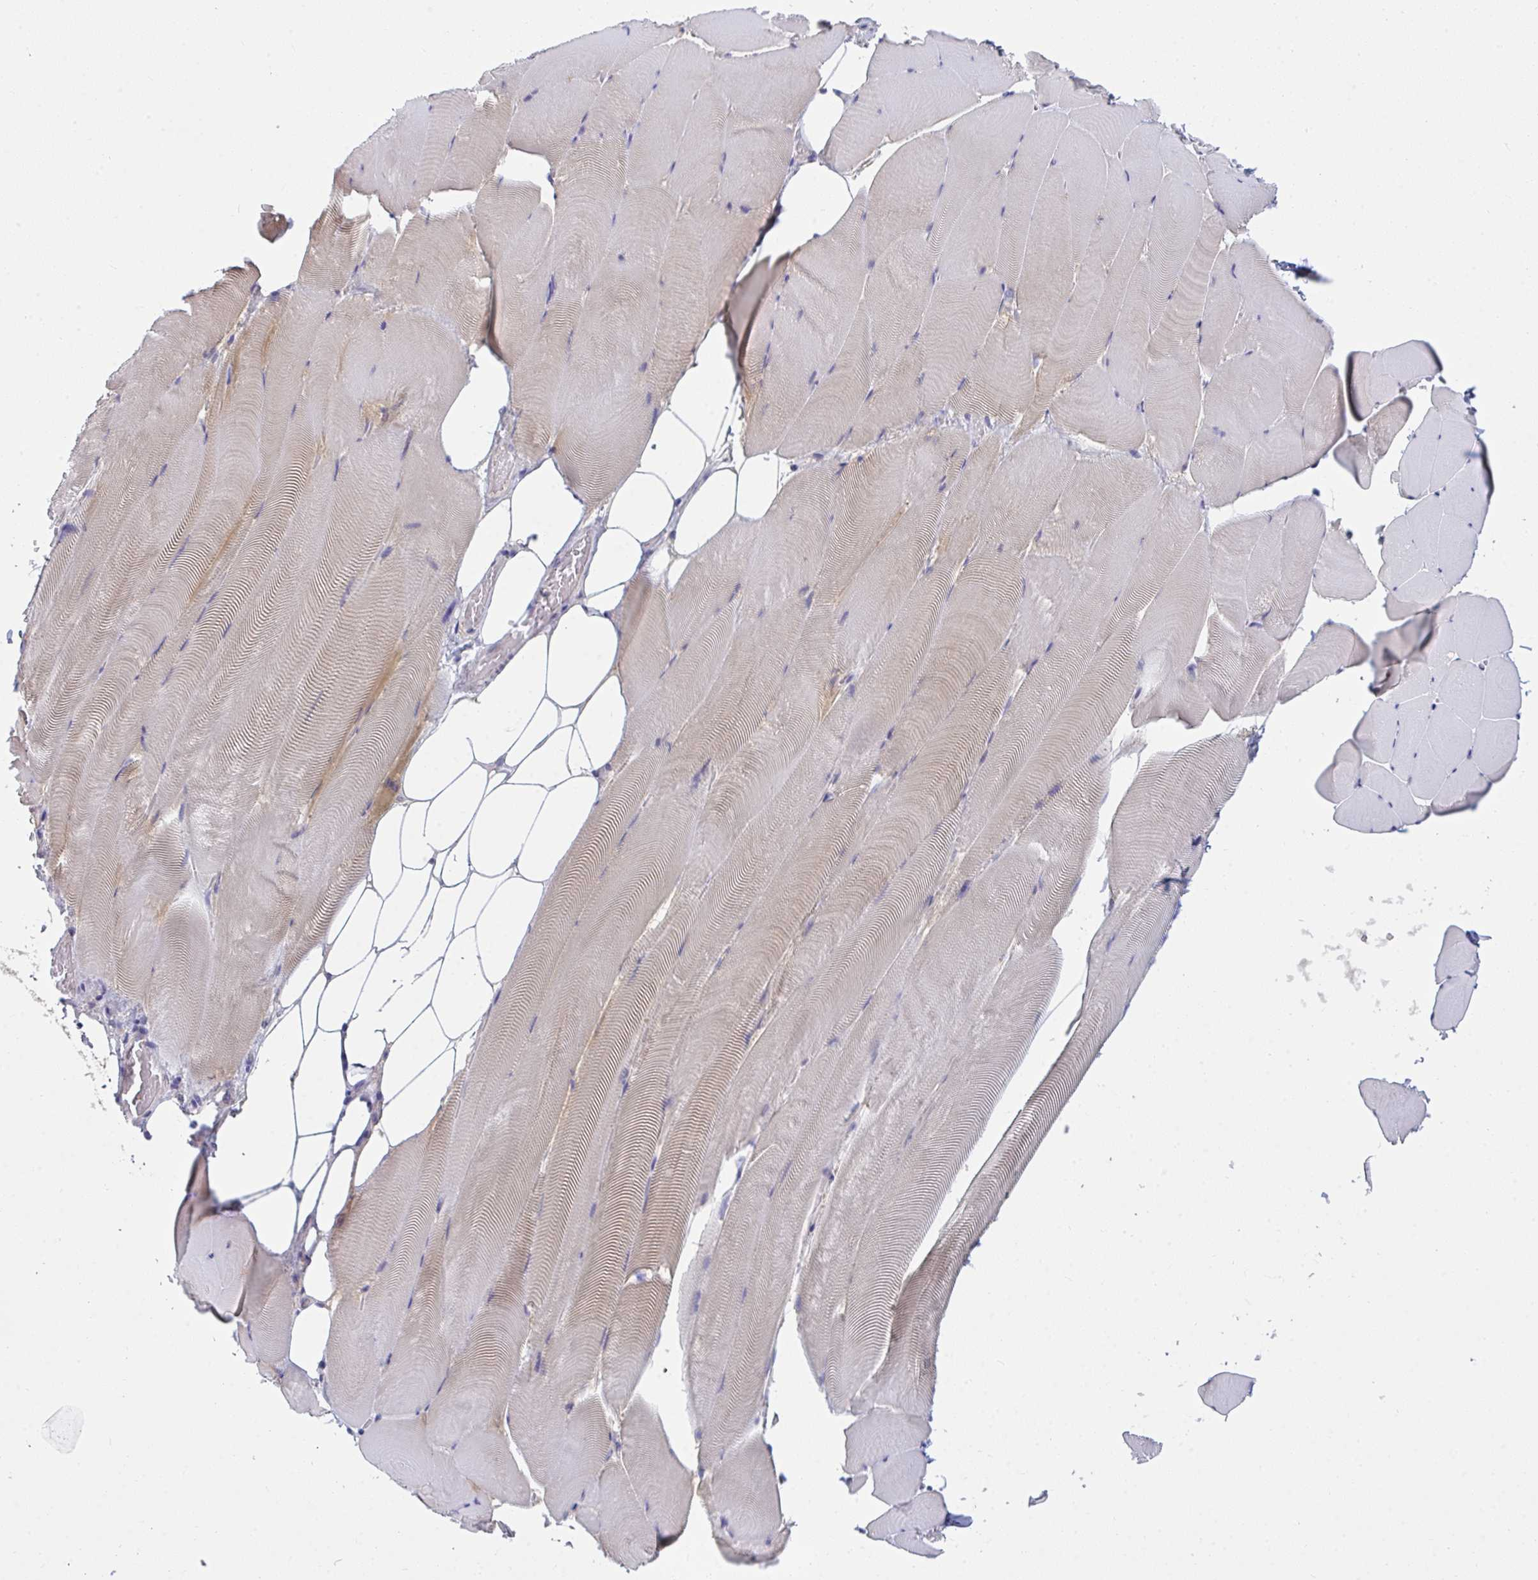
{"staining": {"intensity": "weak", "quantity": "25%-75%", "location": "cytoplasmic/membranous"}, "tissue": "skeletal muscle", "cell_type": "Myocytes", "image_type": "normal", "snomed": [{"axis": "morphology", "description": "Normal tissue, NOS"}, {"axis": "topography", "description": "Skeletal muscle"}], "caption": "Weak cytoplasmic/membranous positivity for a protein is appreciated in approximately 25%-75% of myocytes of unremarkable skeletal muscle using IHC.", "gene": "SLC30A6", "patient": {"sex": "female", "age": 64}}